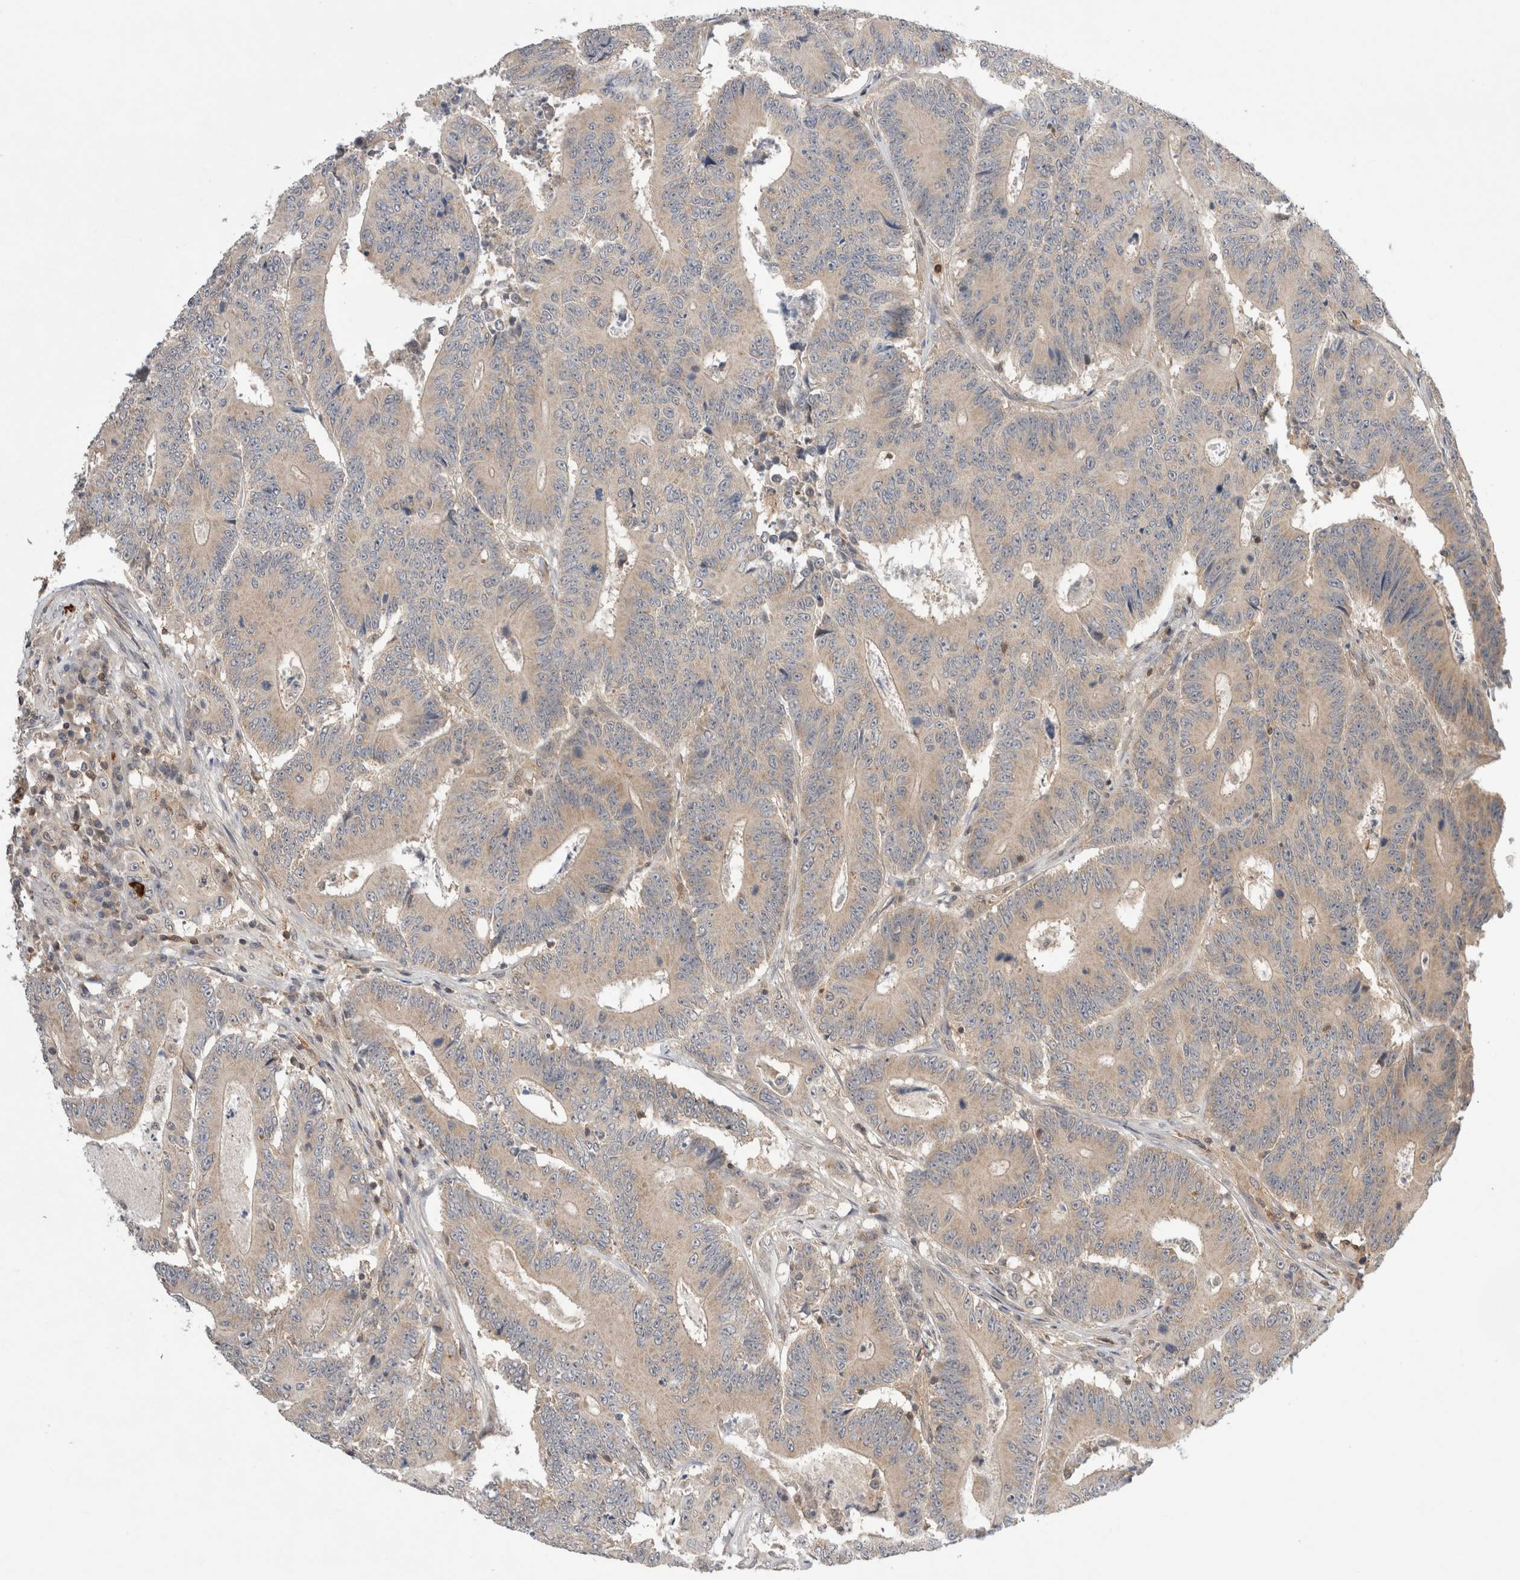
{"staining": {"intensity": "weak", "quantity": "25%-75%", "location": "cytoplasmic/membranous"}, "tissue": "colorectal cancer", "cell_type": "Tumor cells", "image_type": "cancer", "snomed": [{"axis": "morphology", "description": "Adenocarcinoma, NOS"}, {"axis": "topography", "description": "Colon"}], "caption": "Tumor cells show weak cytoplasmic/membranous expression in approximately 25%-75% of cells in colorectal cancer (adenocarcinoma). (DAB = brown stain, brightfield microscopy at high magnification).", "gene": "NFKB1", "patient": {"sex": "male", "age": 83}}